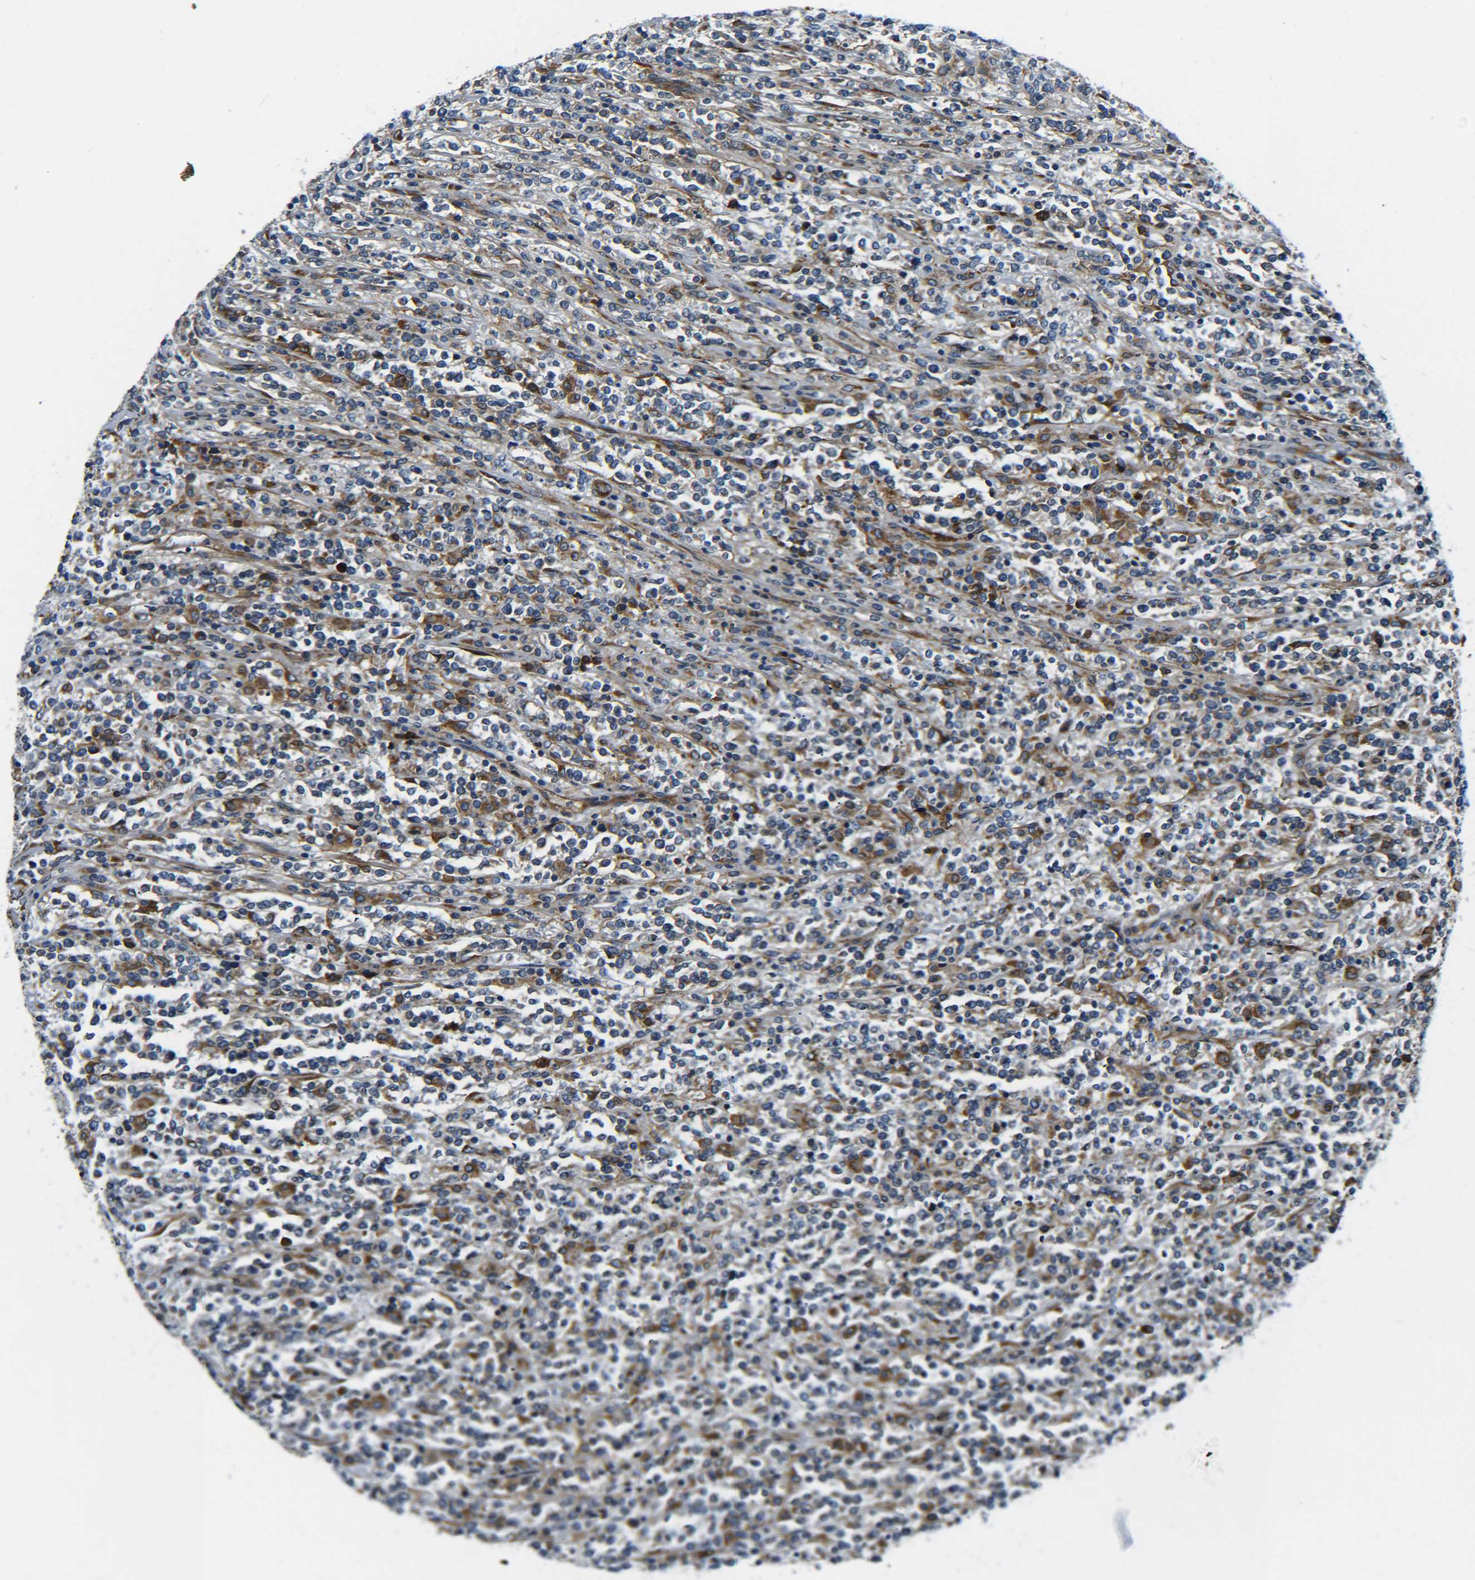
{"staining": {"intensity": "moderate", "quantity": "<25%", "location": "cytoplasmic/membranous"}, "tissue": "lymphoma", "cell_type": "Tumor cells", "image_type": "cancer", "snomed": [{"axis": "morphology", "description": "Malignant lymphoma, non-Hodgkin's type, High grade"}, {"axis": "topography", "description": "Soft tissue"}], "caption": "Brown immunohistochemical staining in malignant lymphoma, non-Hodgkin's type (high-grade) shows moderate cytoplasmic/membranous staining in approximately <25% of tumor cells.", "gene": "PREB", "patient": {"sex": "male", "age": 18}}